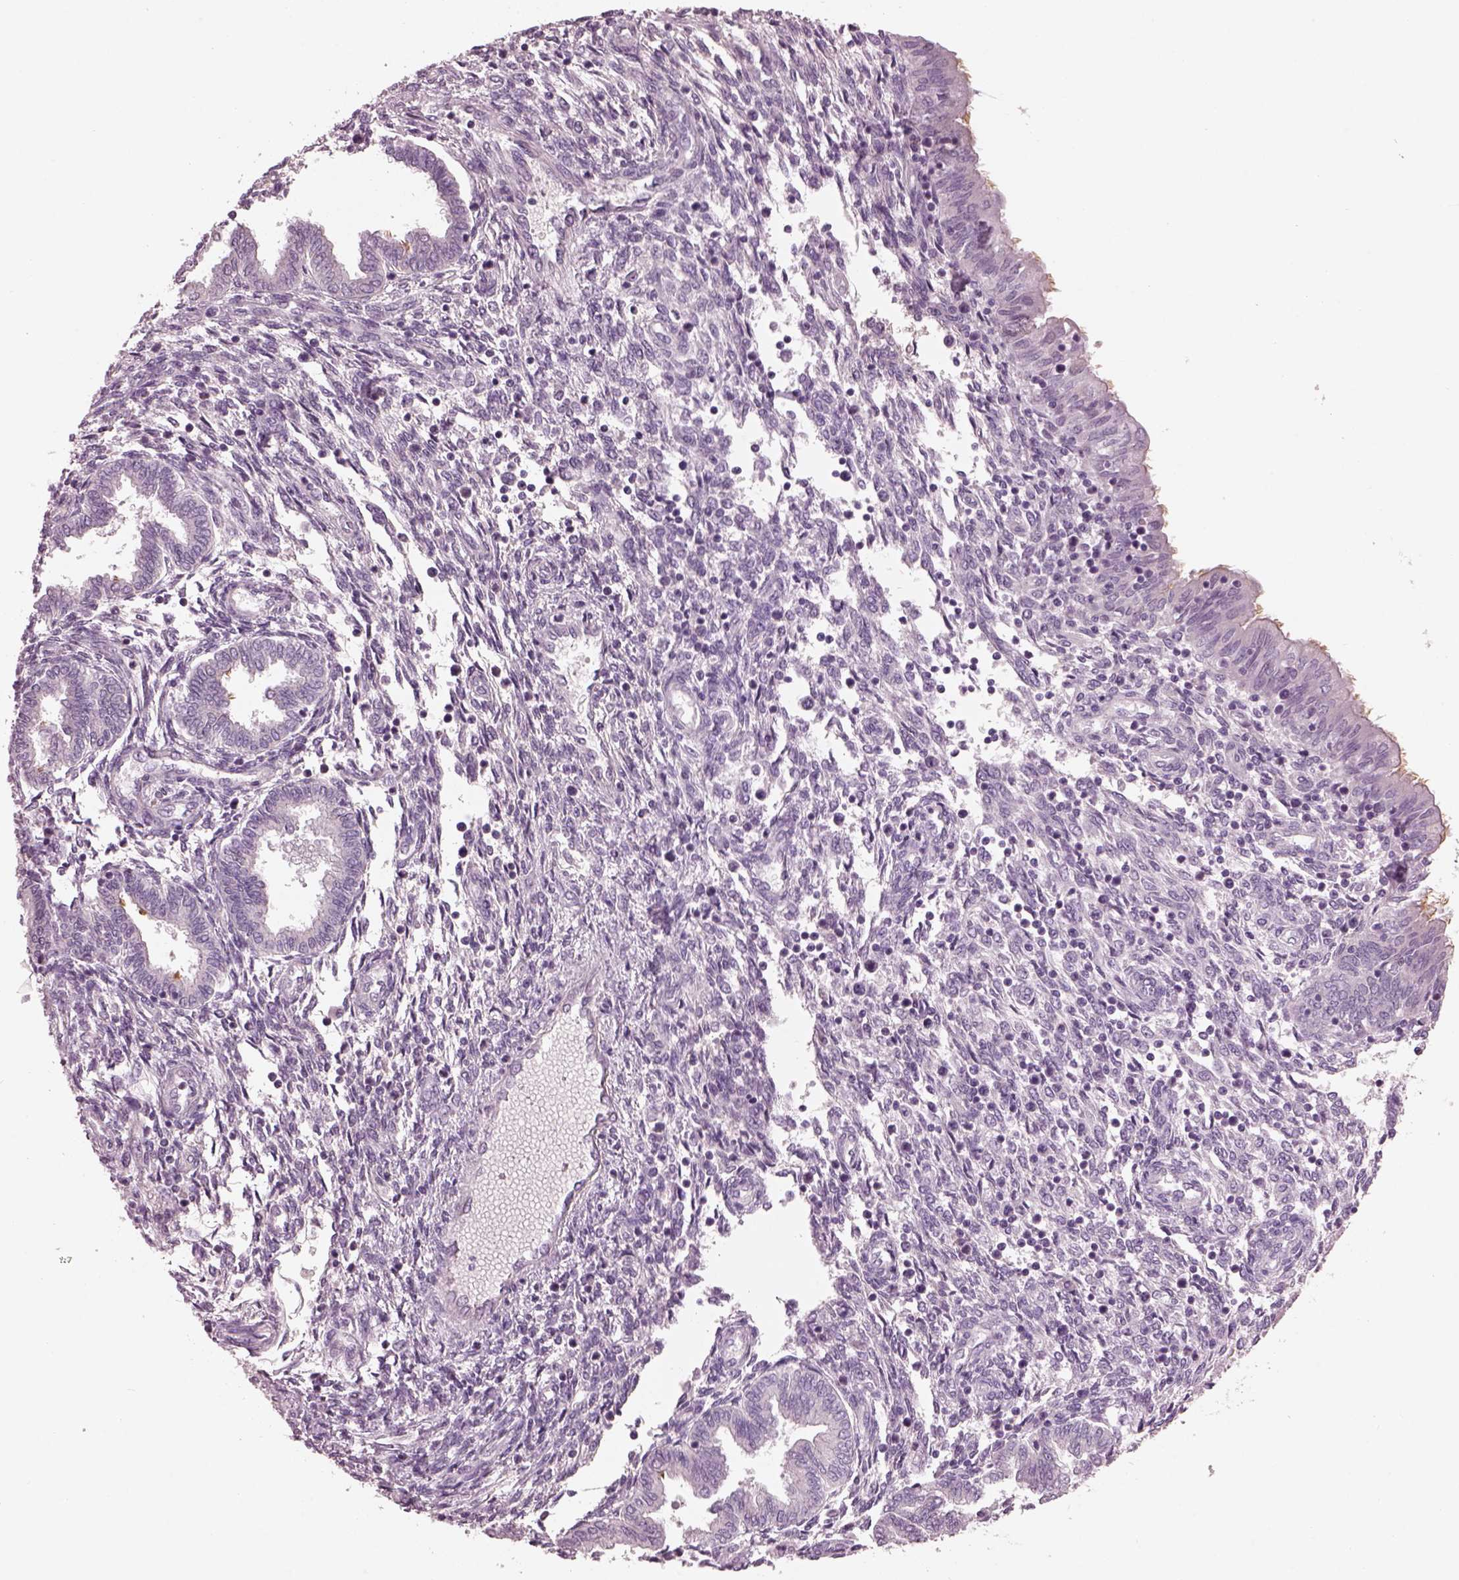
{"staining": {"intensity": "negative", "quantity": "none", "location": "none"}, "tissue": "endometrium", "cell_type": "Cells in endometrial stroma", "image_type": "normal", "snomed": [{"axis": "morphology", "description": "Normal tissue, NOS"}, {"axis": "topography", "description": "Endometrium"}], "caption": "Immunohistochemical staining of normal human endometrium reveals no significant expression in cells in endometrial stroma. The staining was performed using DAB to visualize the protein expression in brown, while the nuclei were stained in blue with hematoxylin (Magnification: 20x).", "gene": "PACRG", "patient": {"sex": "female", "age": 42}}